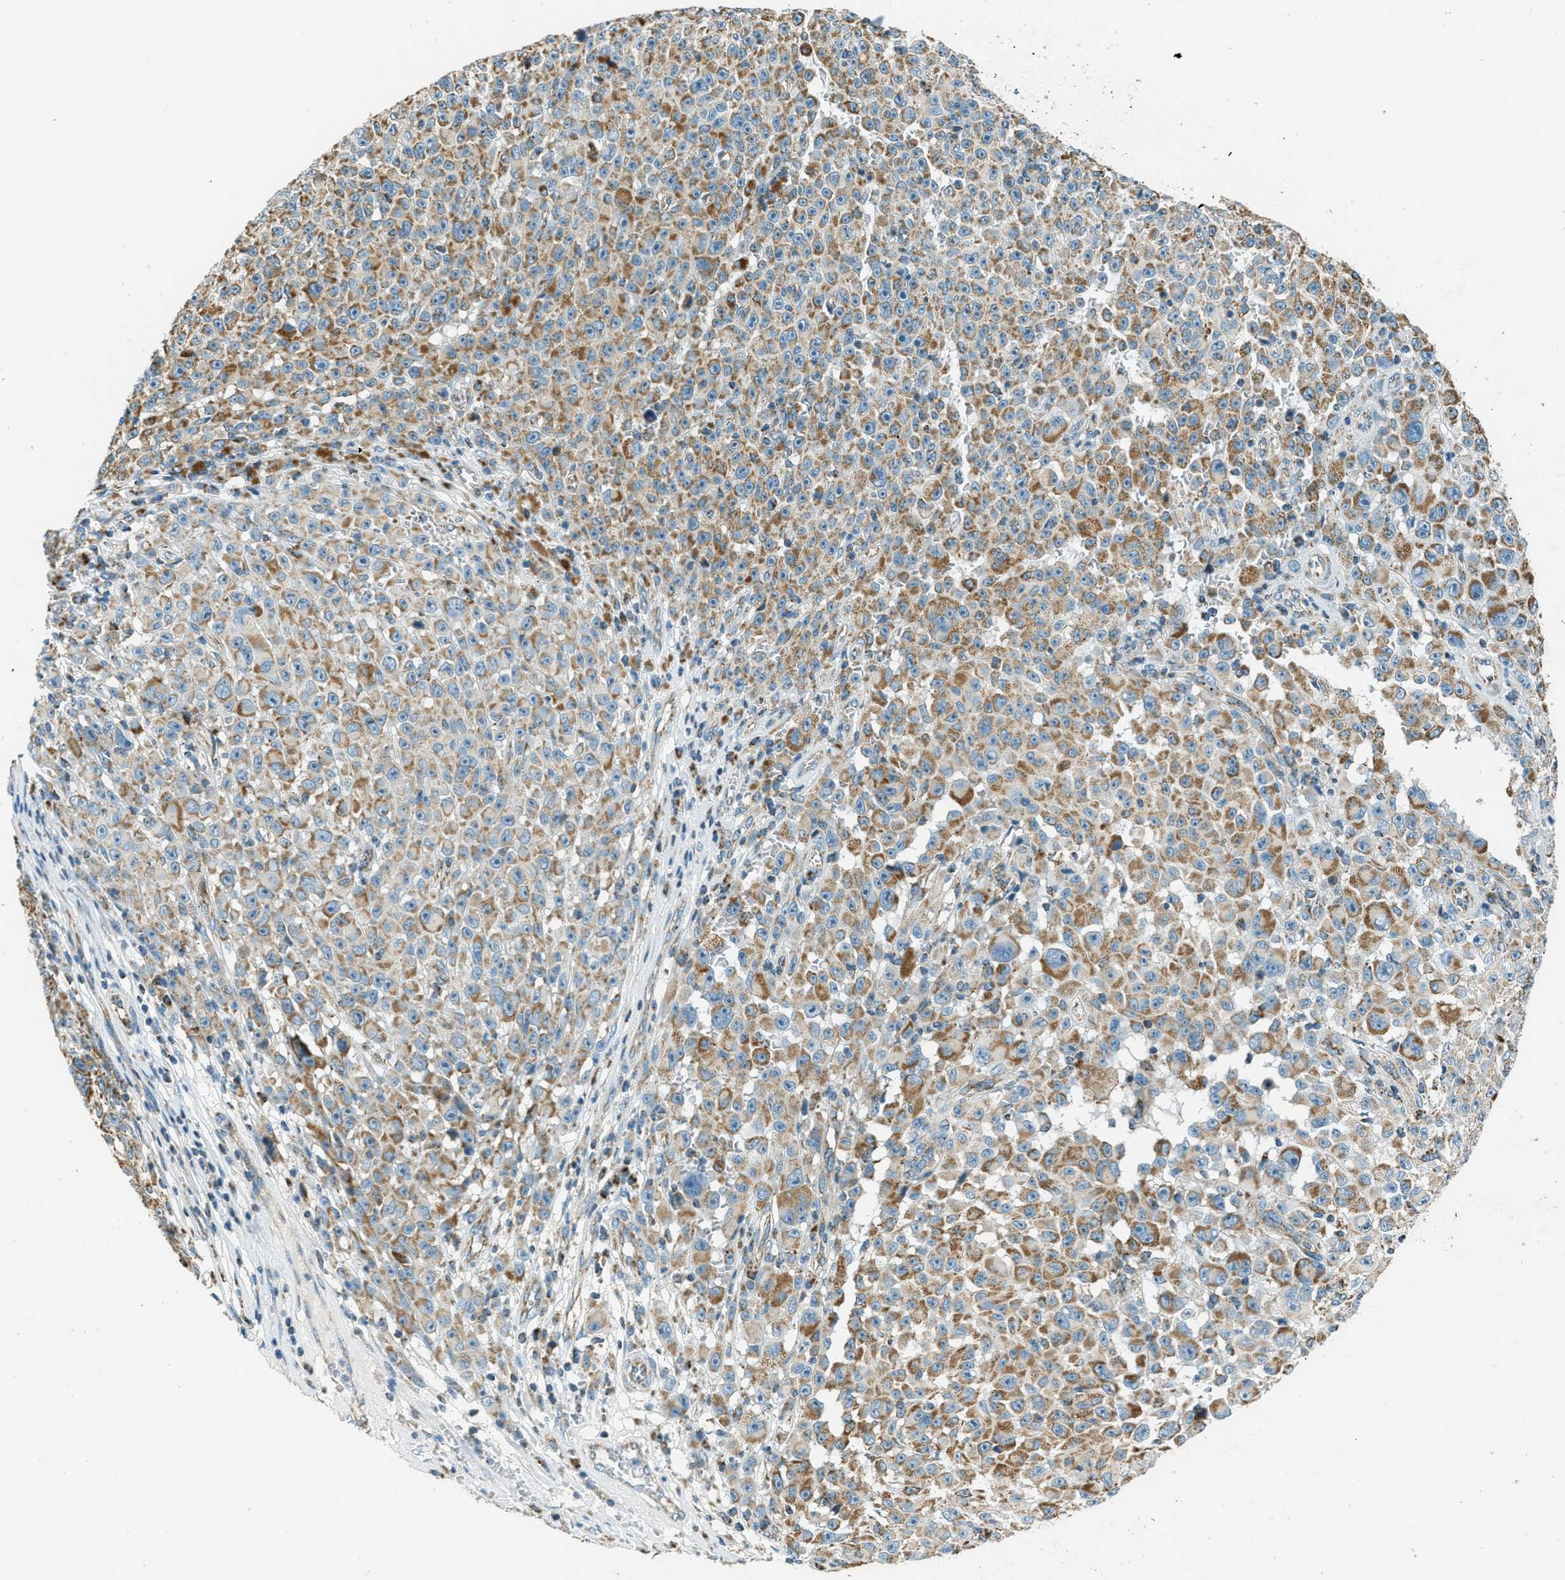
{"staining": {"intensity": "moderate", "quantity": ">75%", "location": "cytoplasmic/membranous"}, "tissue": "melanoma", "cell_type": "Tumor cells", "image_type": "cancer", "snomed": [{"axis": "morphology", "description": "Malignant melanoma, NOS"}, {"axis": "topography", "description": "Skin"}], "caption": "Protein staining of melanoma tissue shows moderate cytoplasmic/membranous positivity in approximately >75% of tumor cells.", "gene": "CHST15", "patient": {"sex": "female", "age": 82}}